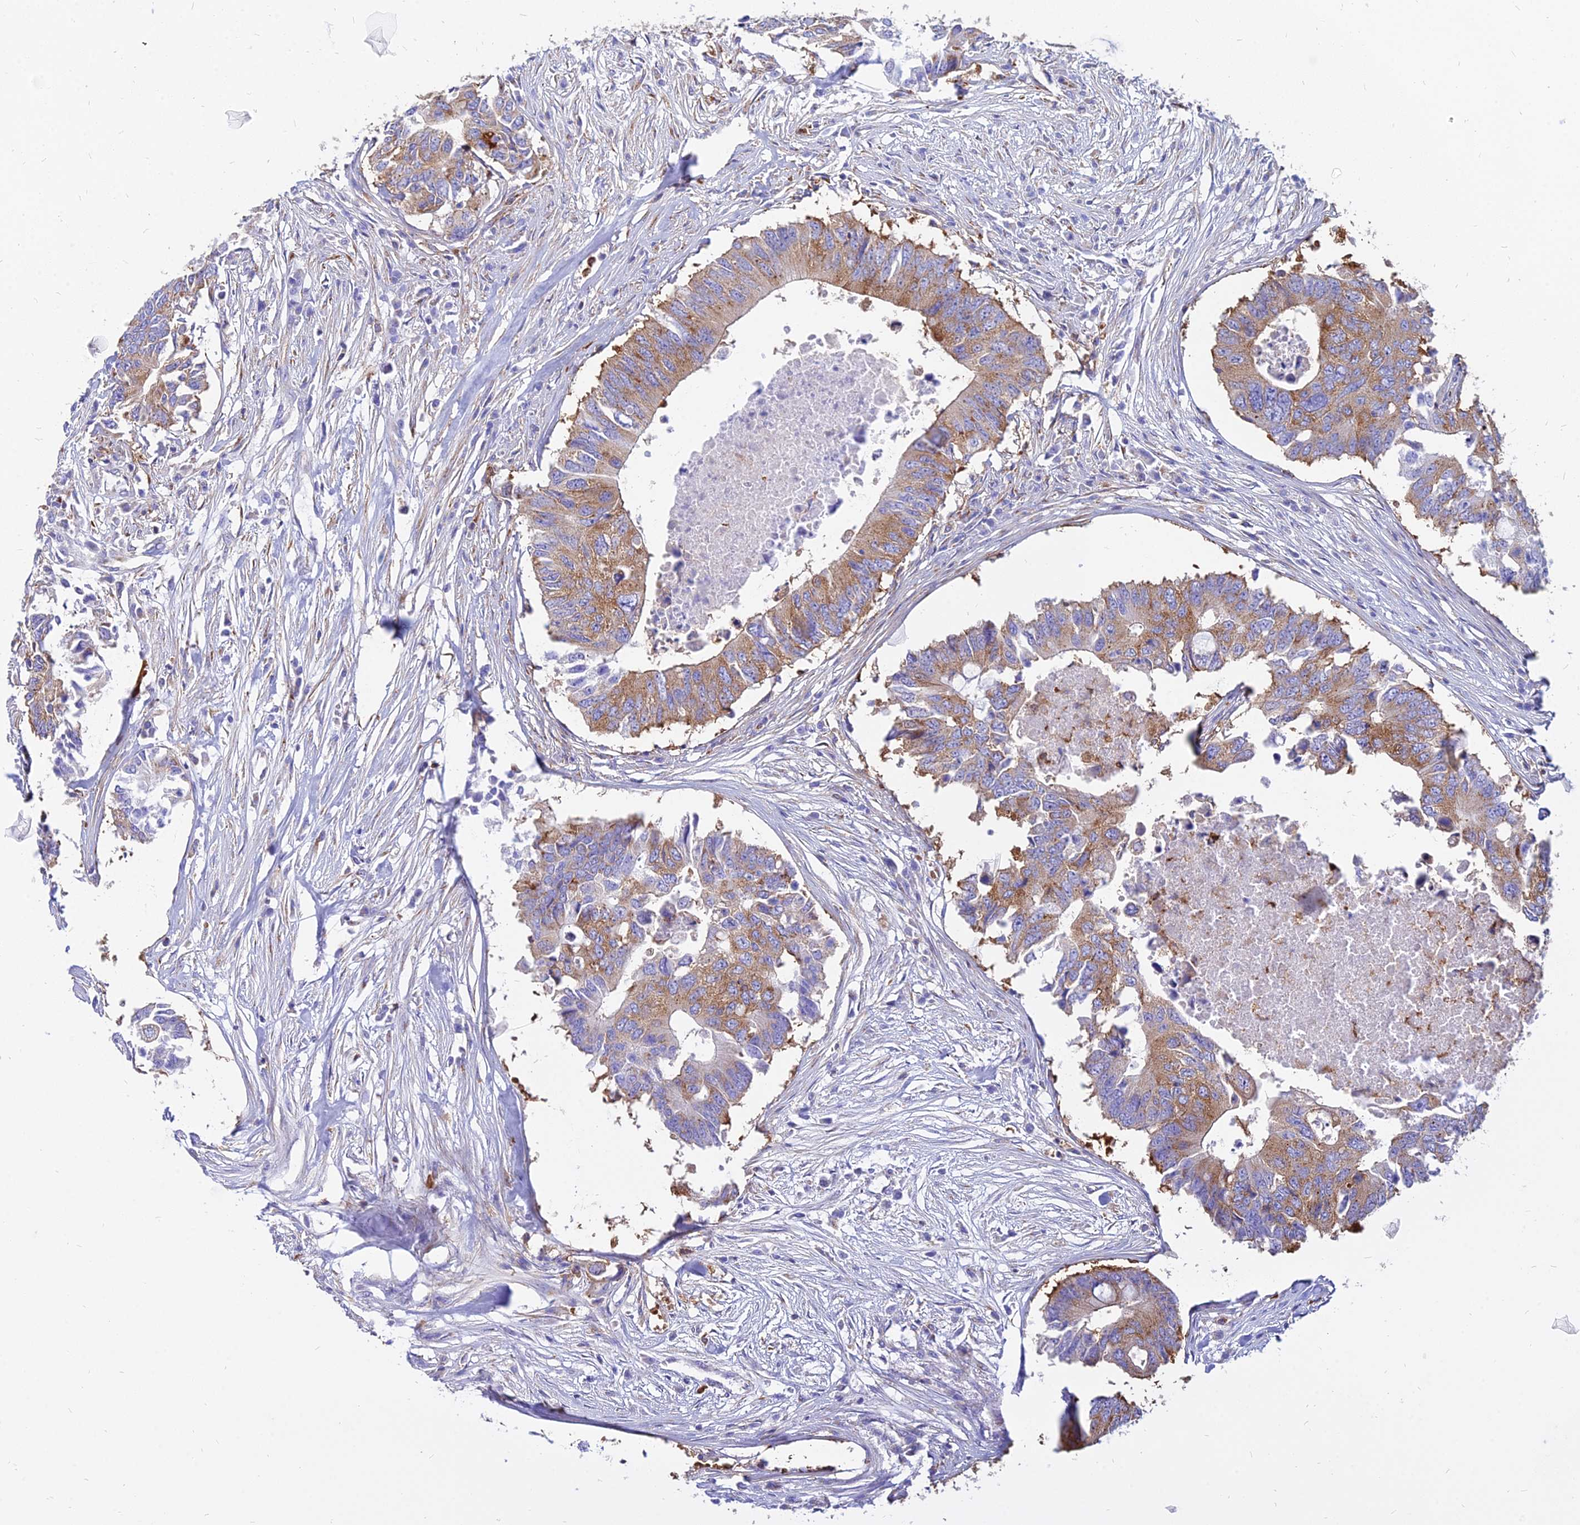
{"staining": {"intensity": "moderate", "quantity": ">75%", "location": "cytoplasmic/membranous"}, "tissue": "colorectal cancer", "cell_type": "Tumor cells", "image_type": "cancer", "snomed": [{"axis": "morphology", "description": "Adenocarcinoma, NOS"}, {"axis": "topography", "description": "Colon"}], "caption": "An image showing moderate cytoplasmic/membranous staining in approximately >75% of tumor cells in adenocarcinoma (colorectal), as visualized by brown immunohistochemical staining.", "gene": "AGTRAP", "patient": {"sex": "male", "age": 71}}